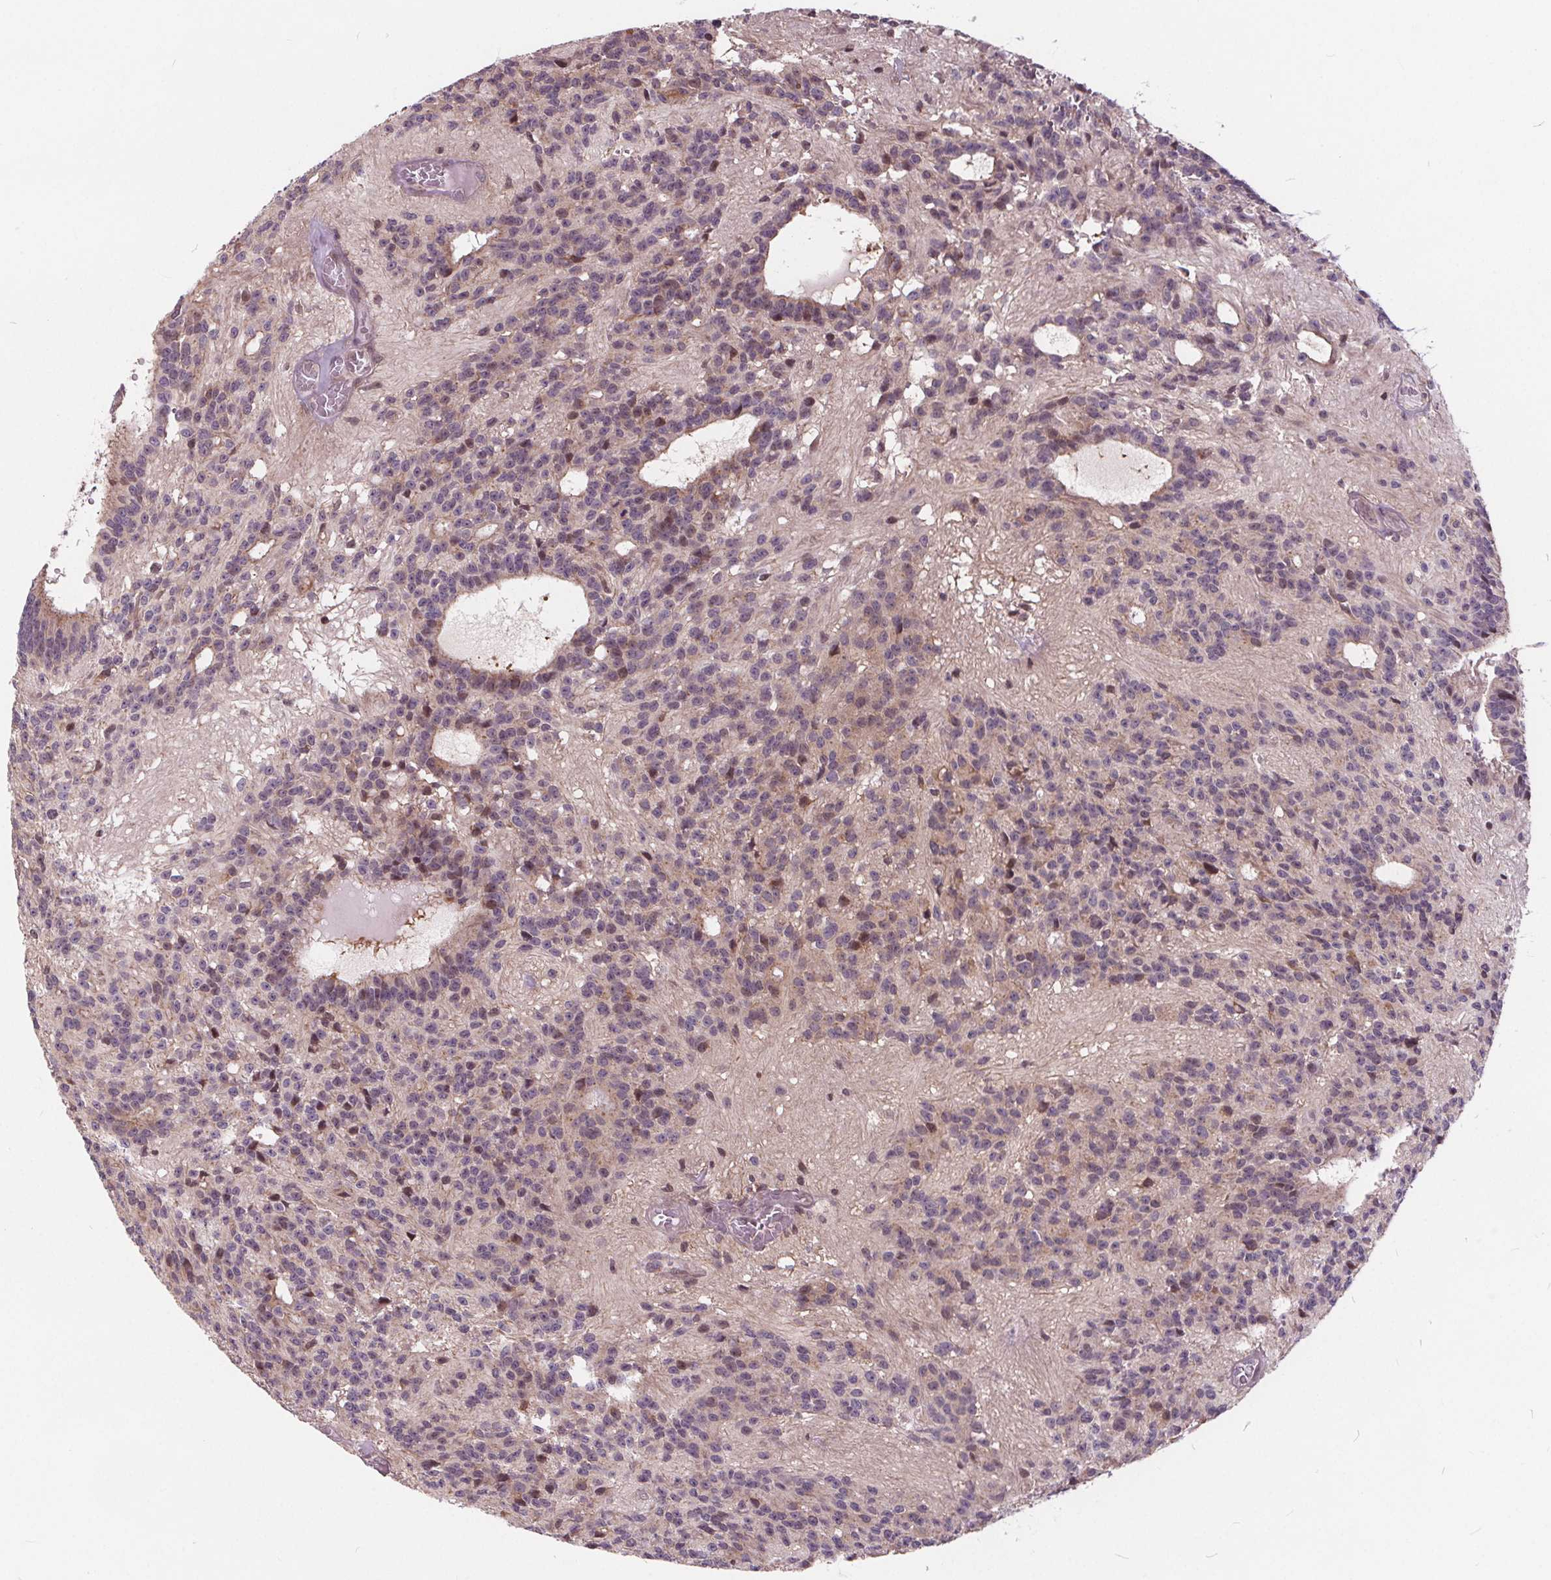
{"staining": {"intensity": "moderate", "quantity": "25%-75%", "location": "nuclear"}, "tissue": "glioma", "cell_type": "Tumor cells", "image_type": "cancer", "snomed": [{"axis": "morphology", "description": "Glioma, malignant, Low grade"}, {"axis": "topography", "description": "Brain"}], "caption": "Immunohistochemistry (IHC) staining of glioma, which demonstrates medium levels of moderate nuclear positivity in about 25%-75% of tumor cells indicating moderate nuclear protein positivity. The staining was performed using DAB (brown) for protein detection and nuclei were counterstained in hematoxylin (blue).", "gene": "HIF1AN", "patient": {"sex": "male", "age": 31}}